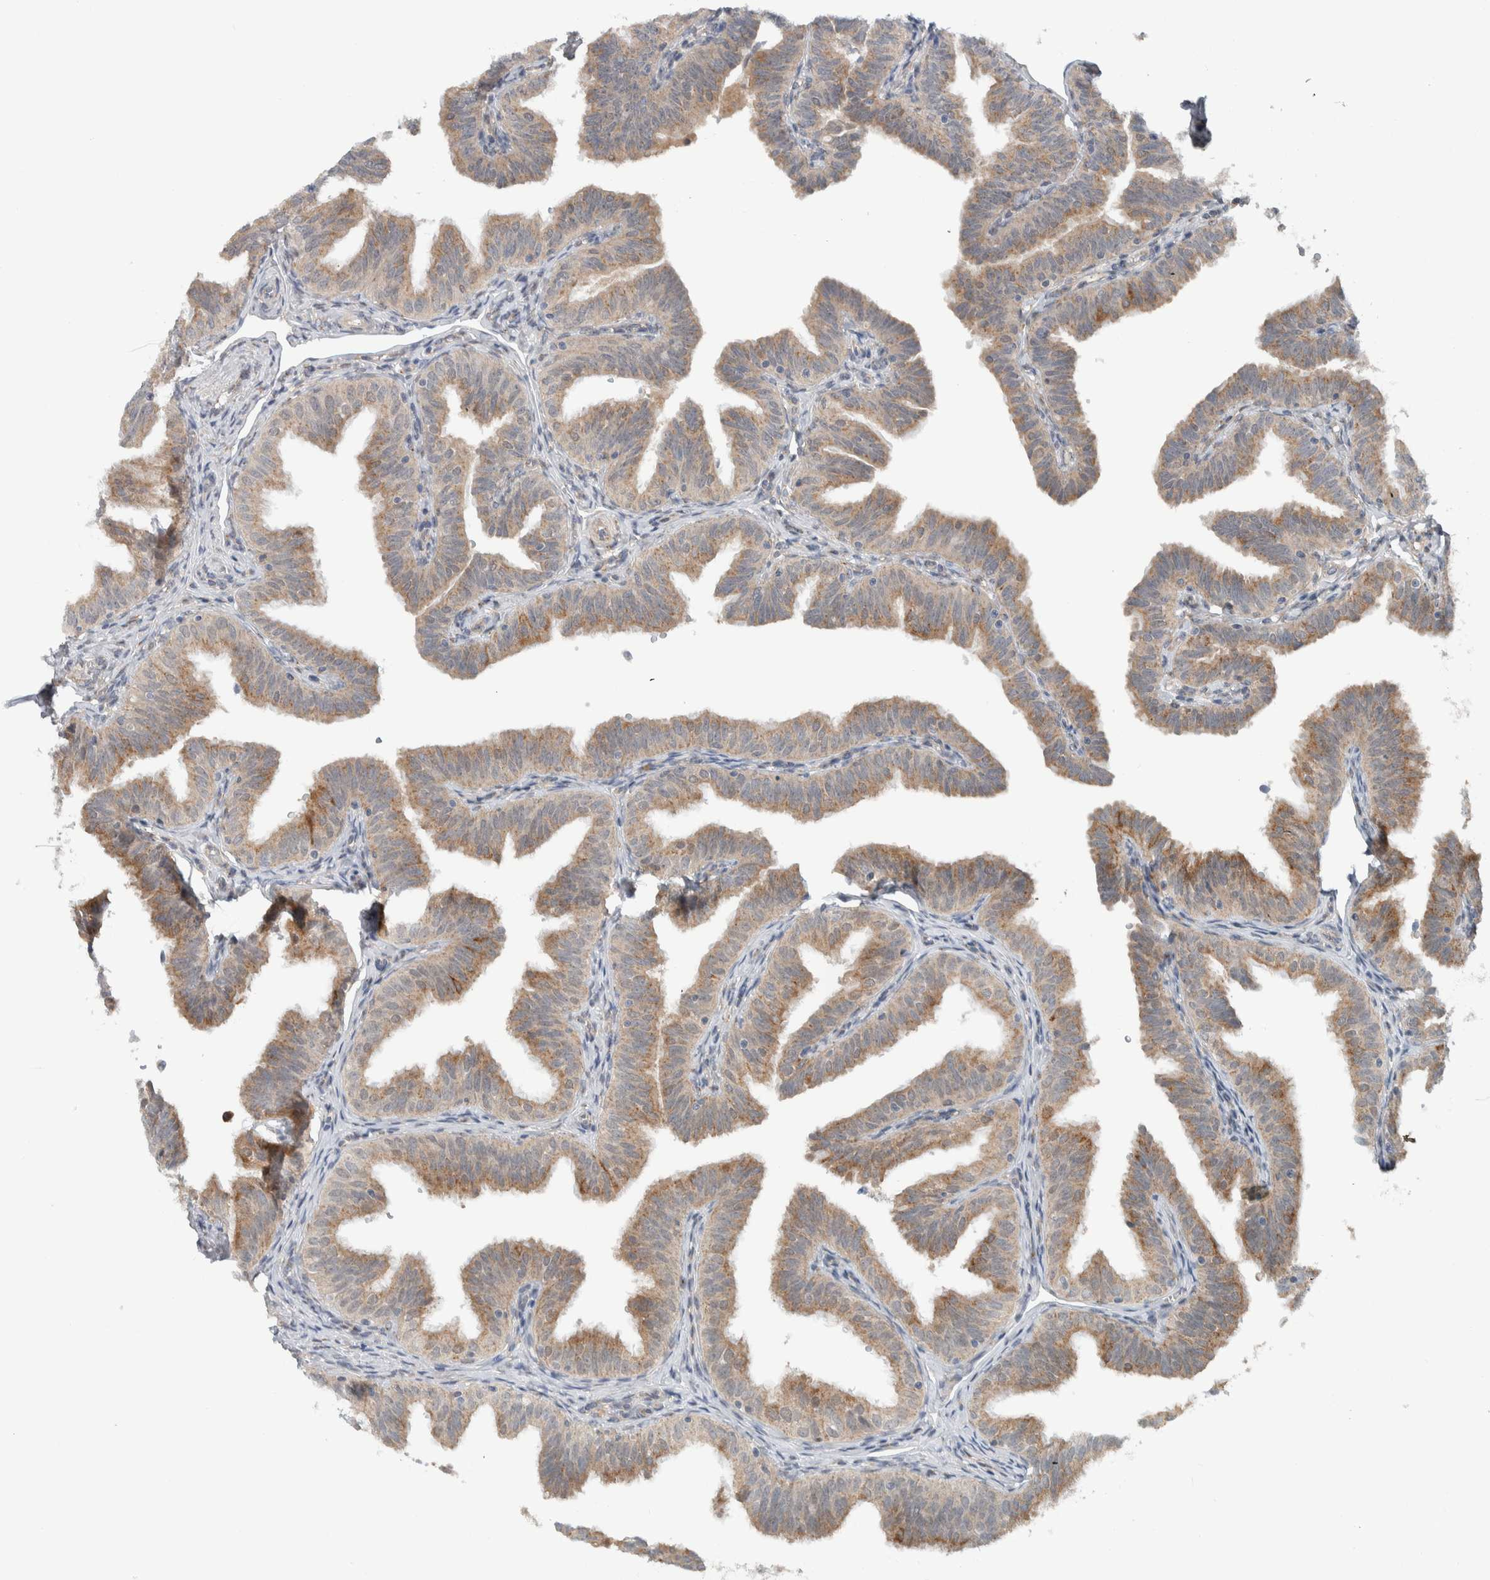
{"staining": {"intensity": "moderate", "quantity": ">75%", "location": "cytoplasmic/membranous"}, "tissue": "fallopian tube", "cell_type": "Glandular cells", "image_type": "normal", "snomed": [{"axis": "morphology", "description": "Normal tissue, NOS"}, {"axis": "topography", "description": "Fallopian tube"}], "caption": "Glandular cells reveal medium levels of moderate cytoplasmic/membranous positivity in about >75% of cells in unremarkable fallopian tube.", "gene": "RERE", "patient": {"sex": "female", "age": 35}}